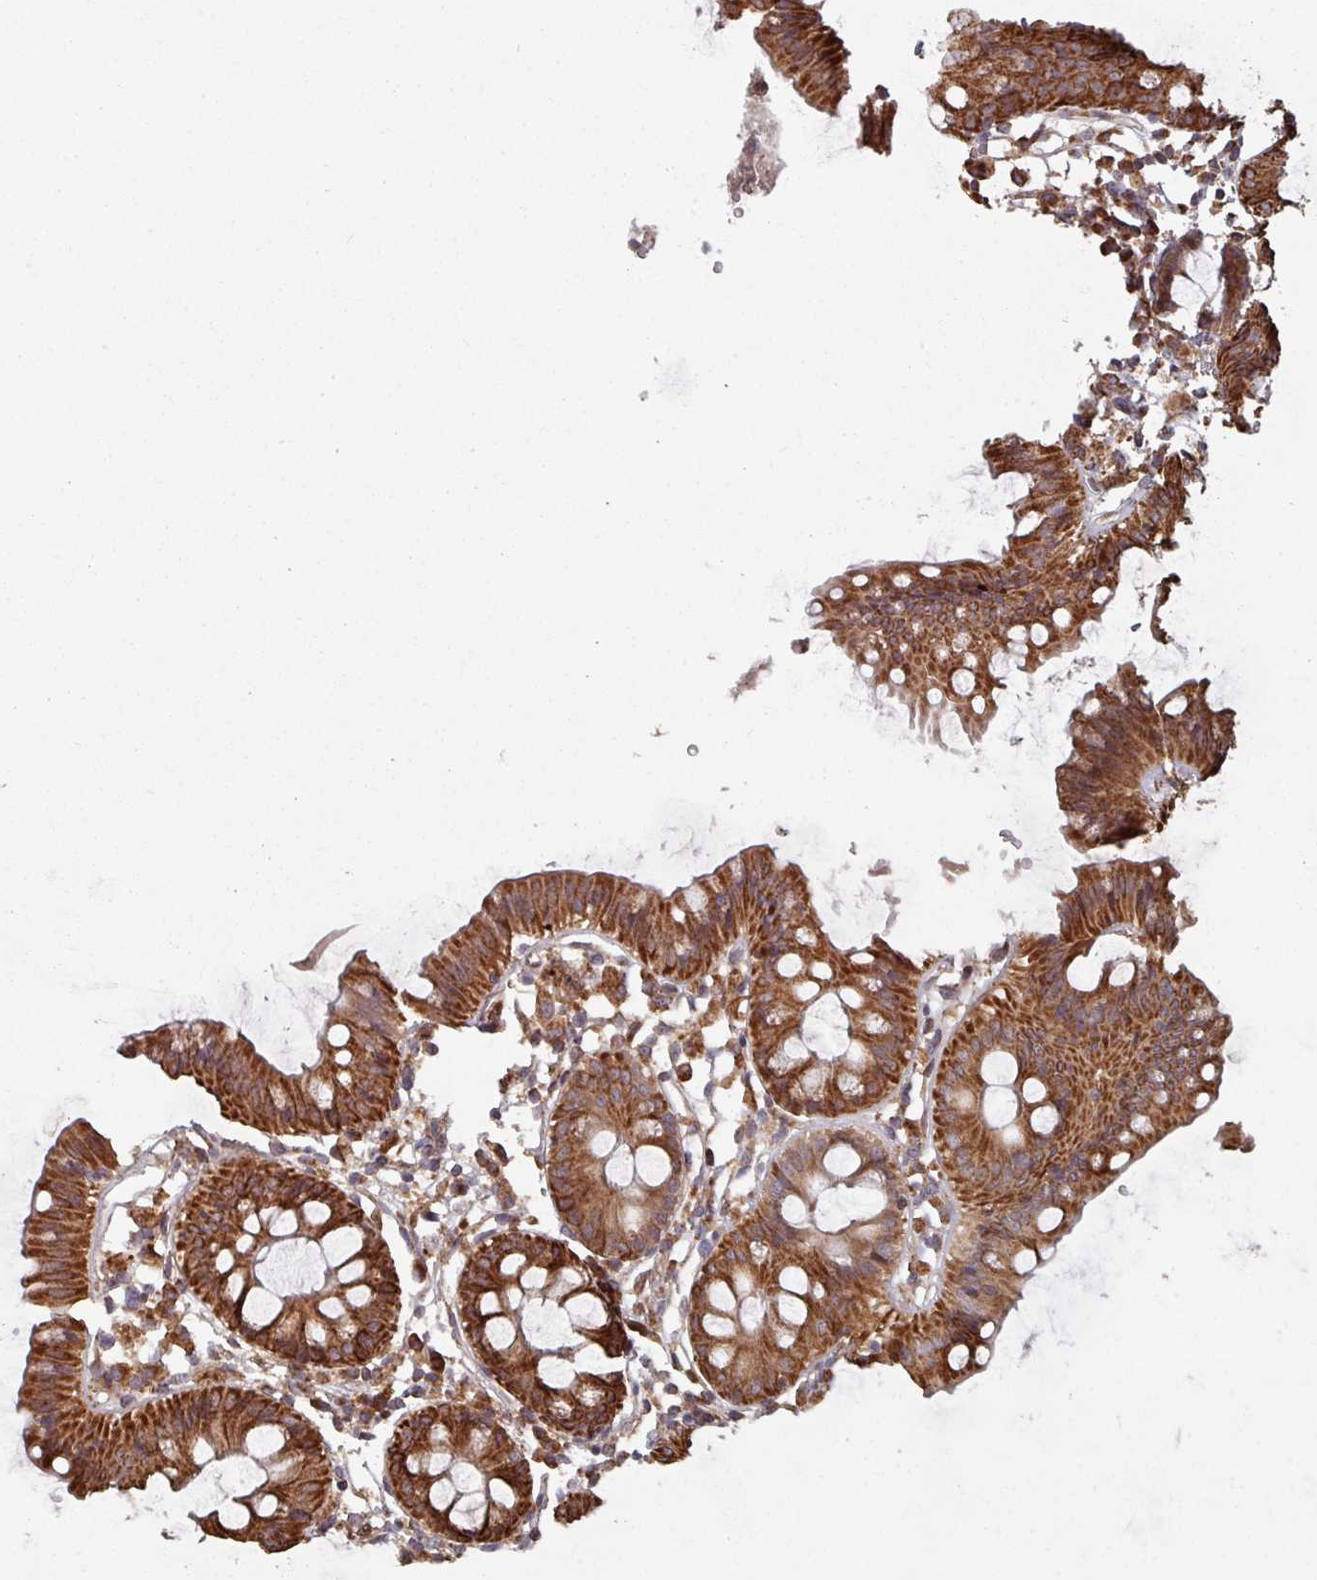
{"staining": {"intensity": "moderate", "quantity": ">75%", "location": "cytoplasmic/membranous"}, "tissue": "colon", "cell_type": "Endothelial cells", "image_type": "normal", "snomed": [{"axis": "morphology", "description": "Normal tissue, NOS"}, {"axis": "topography", "description": "Colon"}], "caption": "IHC photomicrograph of normal colon: human colon stained using IHC exhibits medium levels of moderate protein expression localized specifically in the cytoplasmic/membranous of endothelial cells, appearing as a cytoplasmic/membranous brown color.", "gene": "COX7C", "patient": {"sex": "female", "age": 84}}